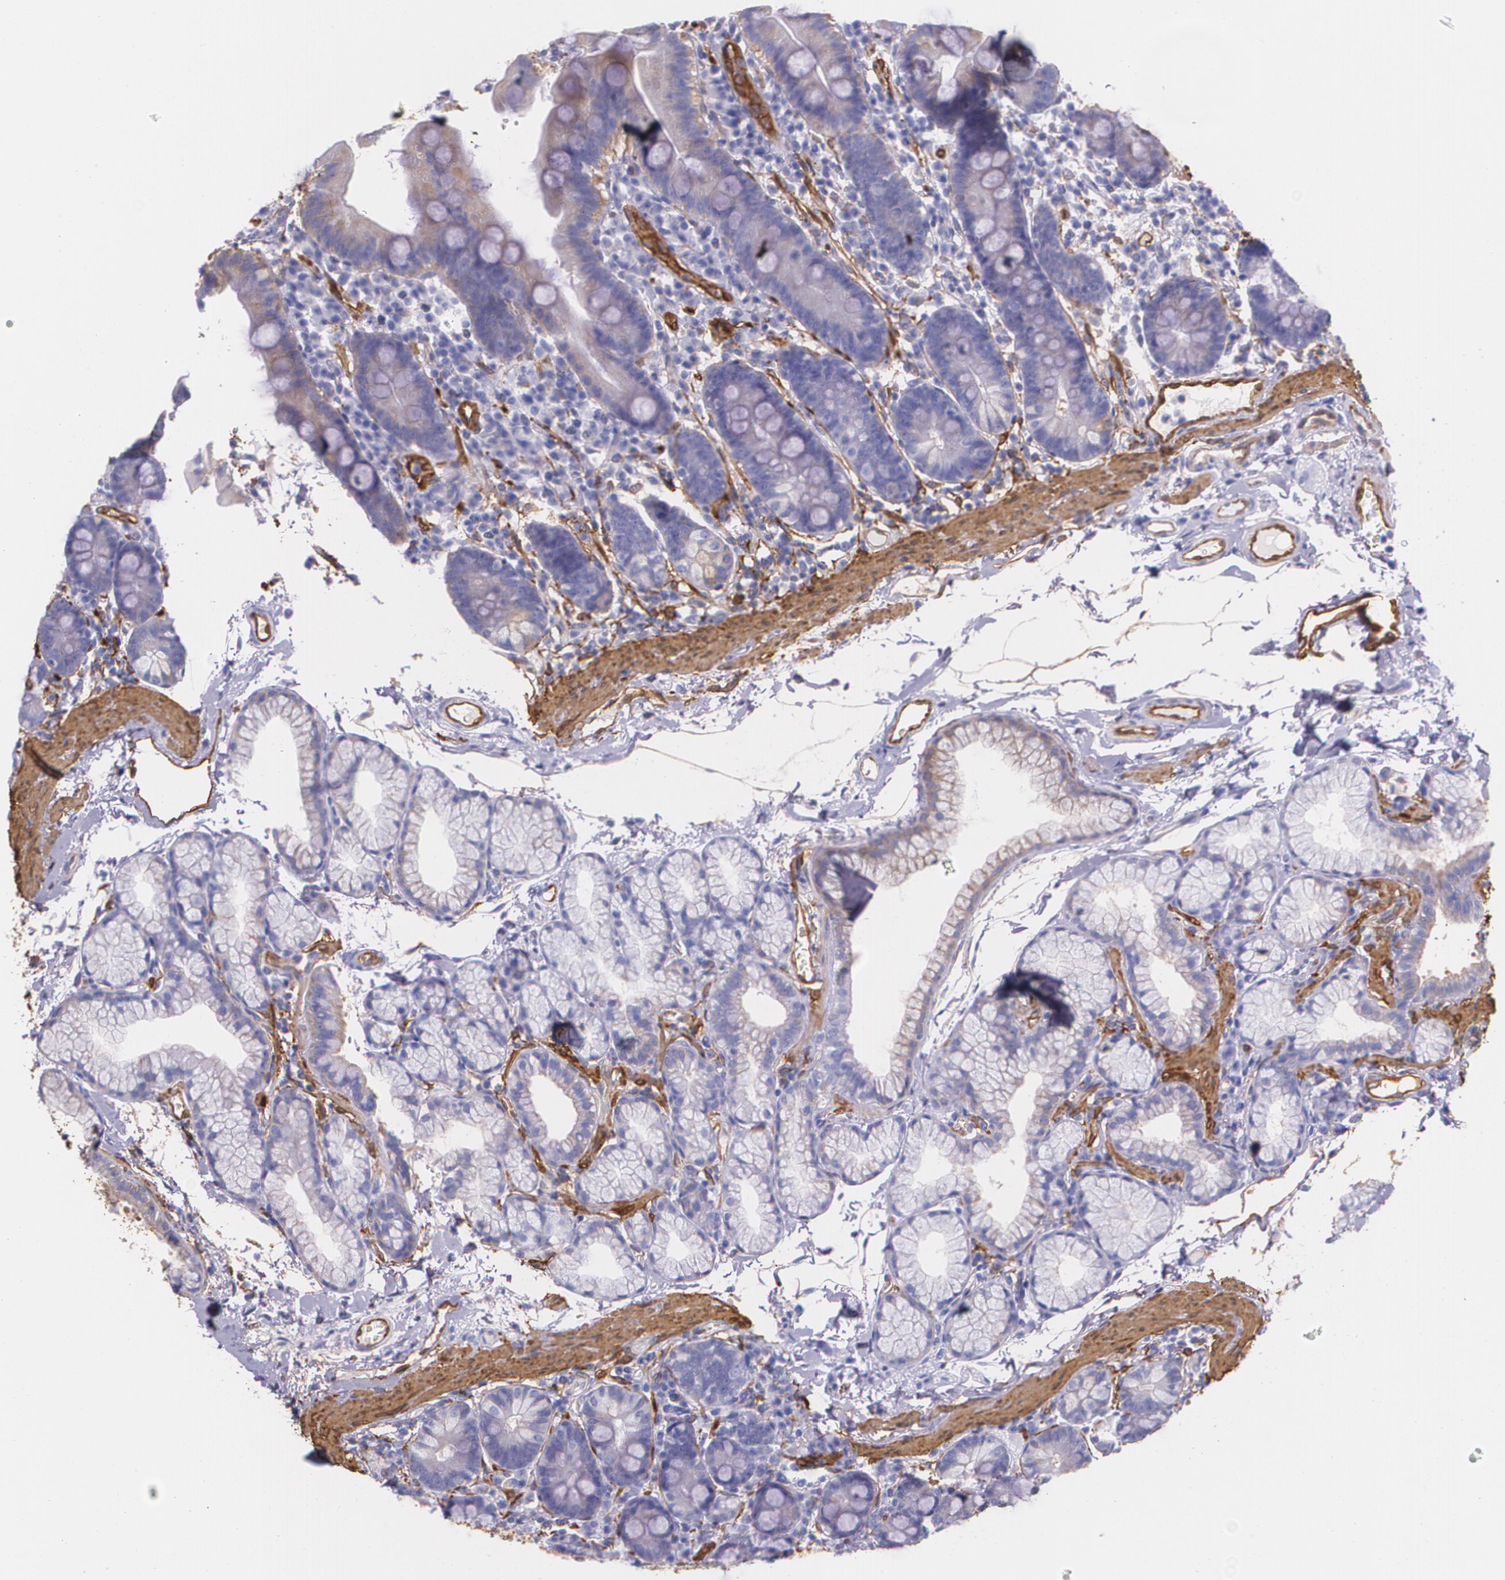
{"staining": {"intensity": "negative", "quantity": "none", "location": "none"}, "tissue": "duodenum", "cell_type": "Glandular cells", "image_type": "normal", "snomed": [{"axis": "morphology", "description": "Normal tissue, NOS"}, {"axis": "topography", "description": "Duodenum"}], "caption": "Immunohistochemical staining of unremarkable duodenum reveals no significant staining in glandular cells. (Stains: DAB (3,3'-diaminobenzidine) IHC with hematoxylin counter stain, Microscopy: brightfield microscopy at high magnification).", "gene": "MMP2", "patient": {"sex": "male", "age": 50}}